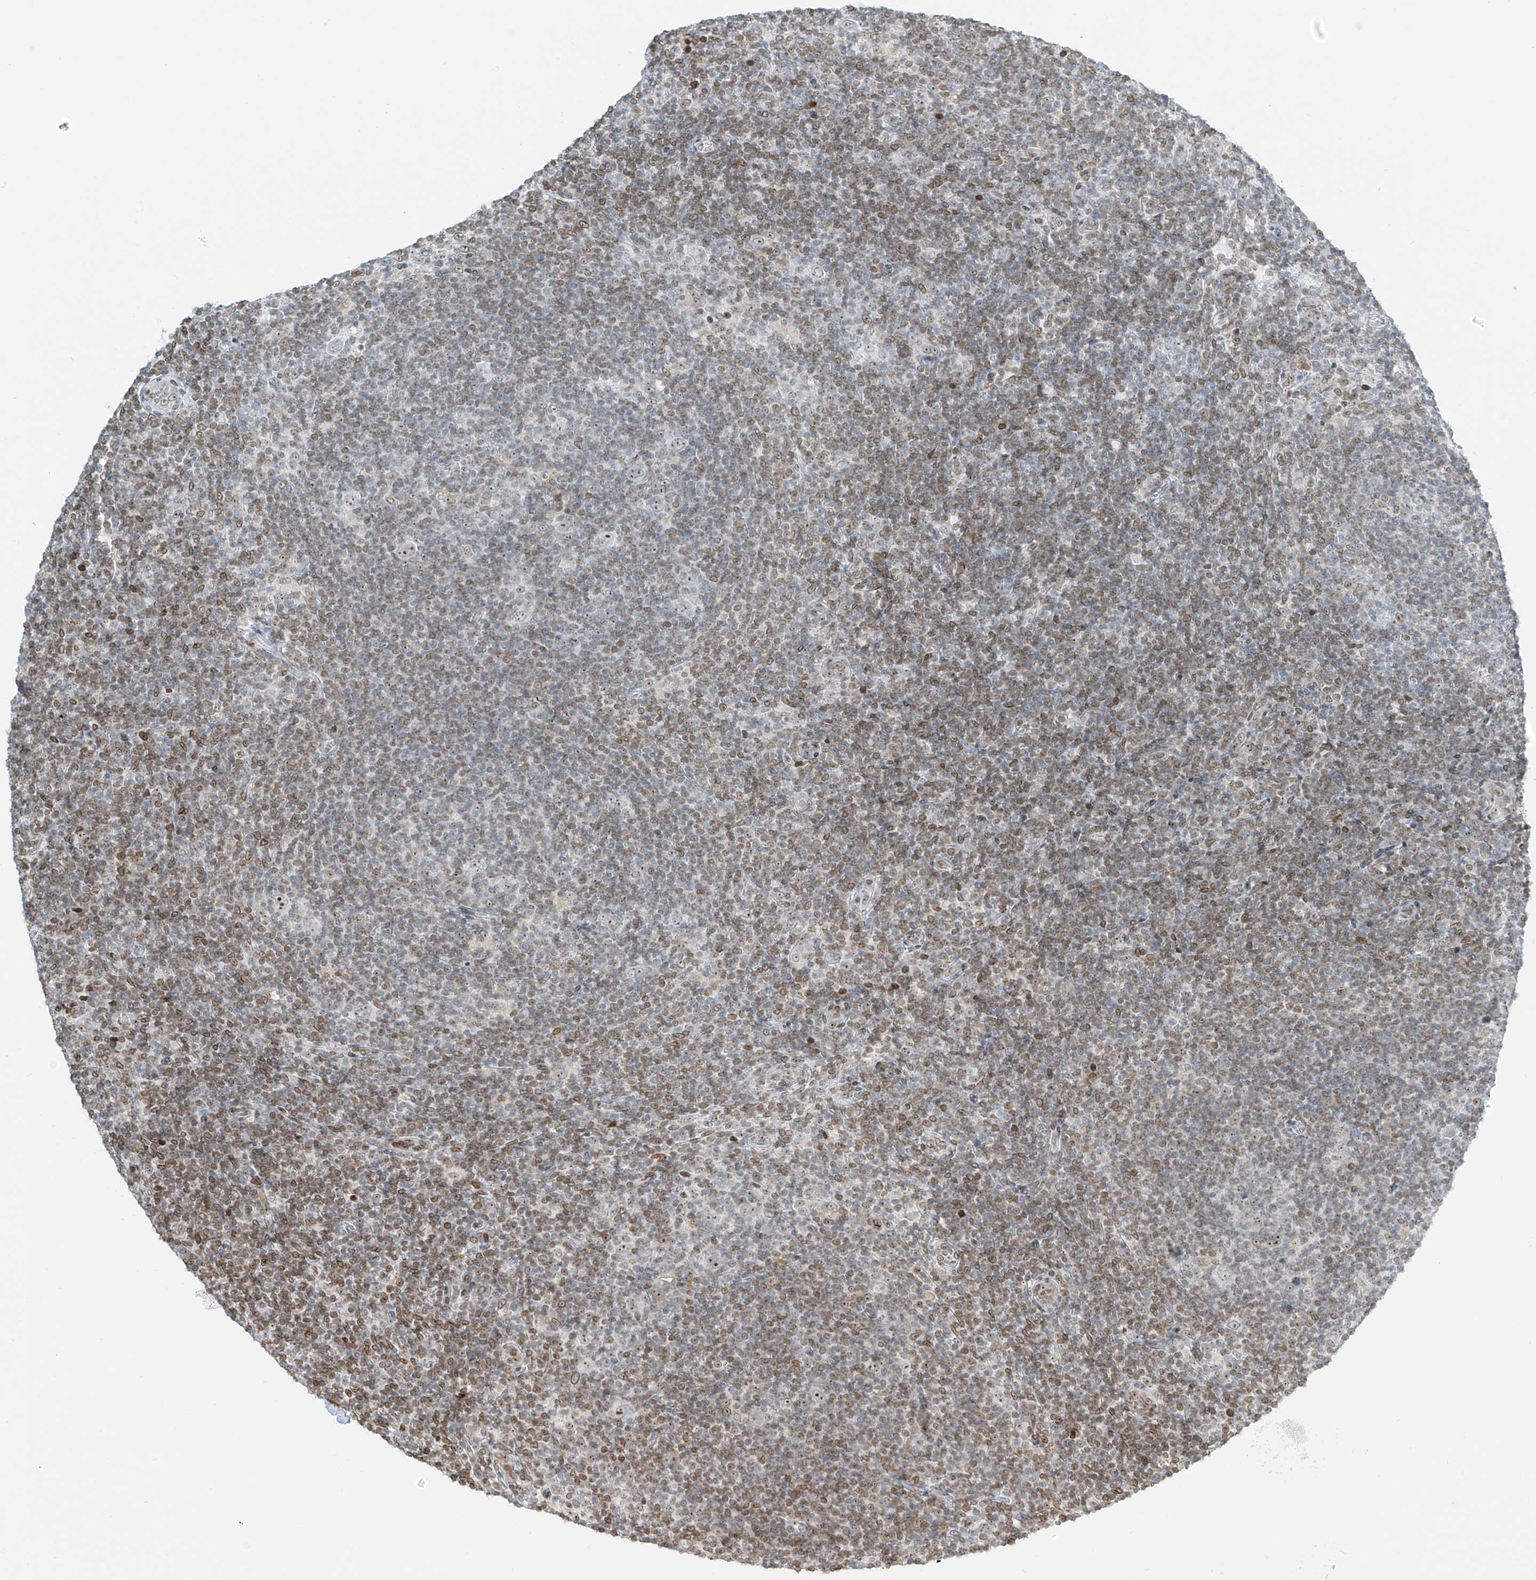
{"staining": {"intensity": "moderate", "quantity": "25%-75%", "location": "nuclear"}, "tissue": "lymphoma", "cell_type": "Tumor cells", "image_type": "cancer", "snomed": [{"axis": "morphology", "description": "Hodgkin's disease, NOS"}, {"axis": "topography", "description": "Lymph node"}], "caption": "A histopathology image of human Hodgkin's disease stained for a protein shows moderate nuclear brown staining in tumor cells.", "gene": "SAMD15", "patient": {"sex": "female", "age": 57}}